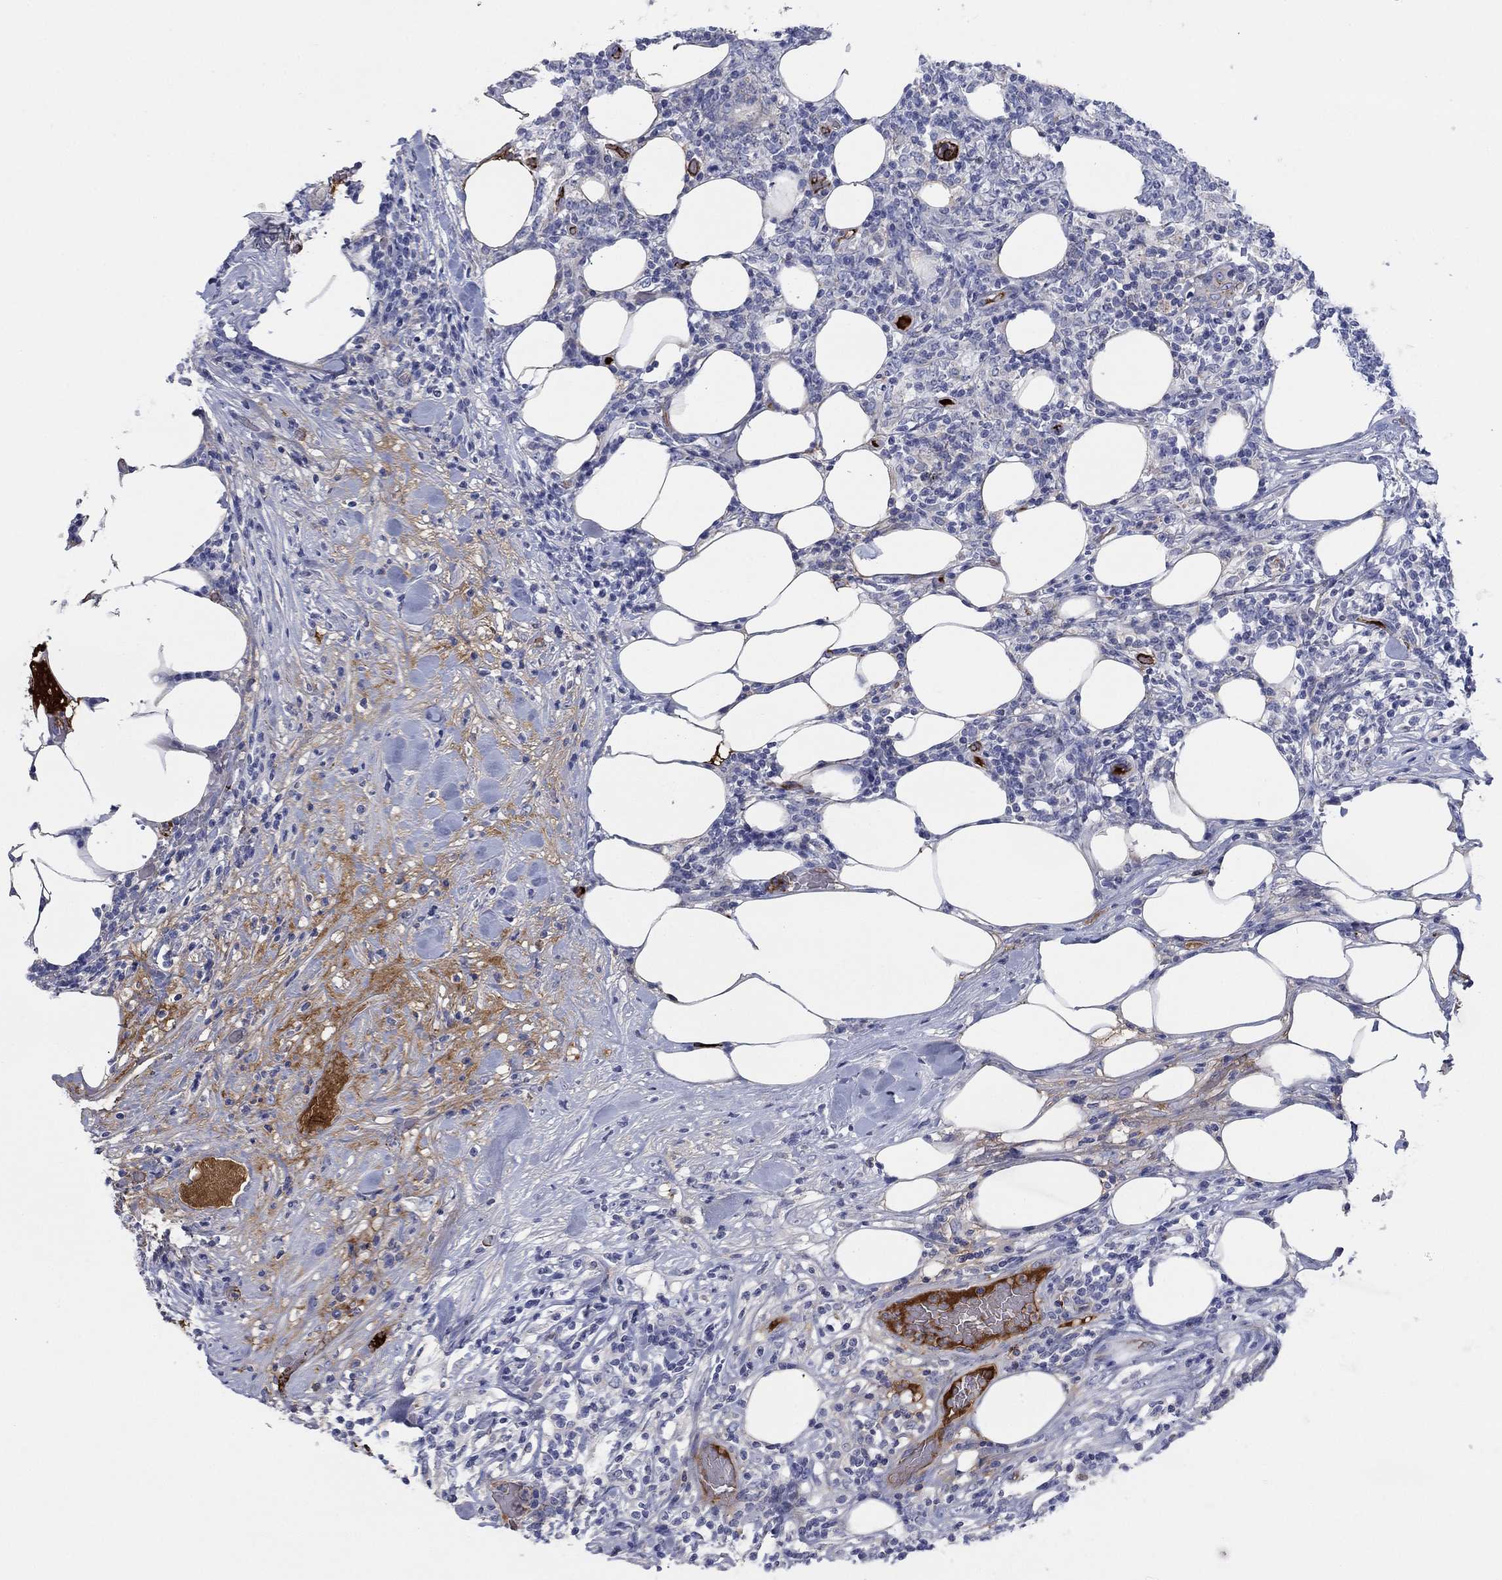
{"staining": {"intensity": "negative", "quantity": "none", "location": "none"}, "tissue": "lymphoma", "cell_type": "Tumor cells", "image_type": "cancer", "snomed": [{"axis": "morphology", "description": "Malignant lymphoma, non-Hodgkin's type, High grade"}, {"axis": "topography", "description": "Lymph node"}], "caption": "High magnification brightfield microscopy of high-grade malignant lymphoma, non-Hodgkin's type stained with DAB (3,3'-diaminobenzidine) (brown) and counterstained with hematoxylin (blue): tumor cells show no significant staining.", "gene": "APOC3", "patient": {"sex": "female", "age": 84}}